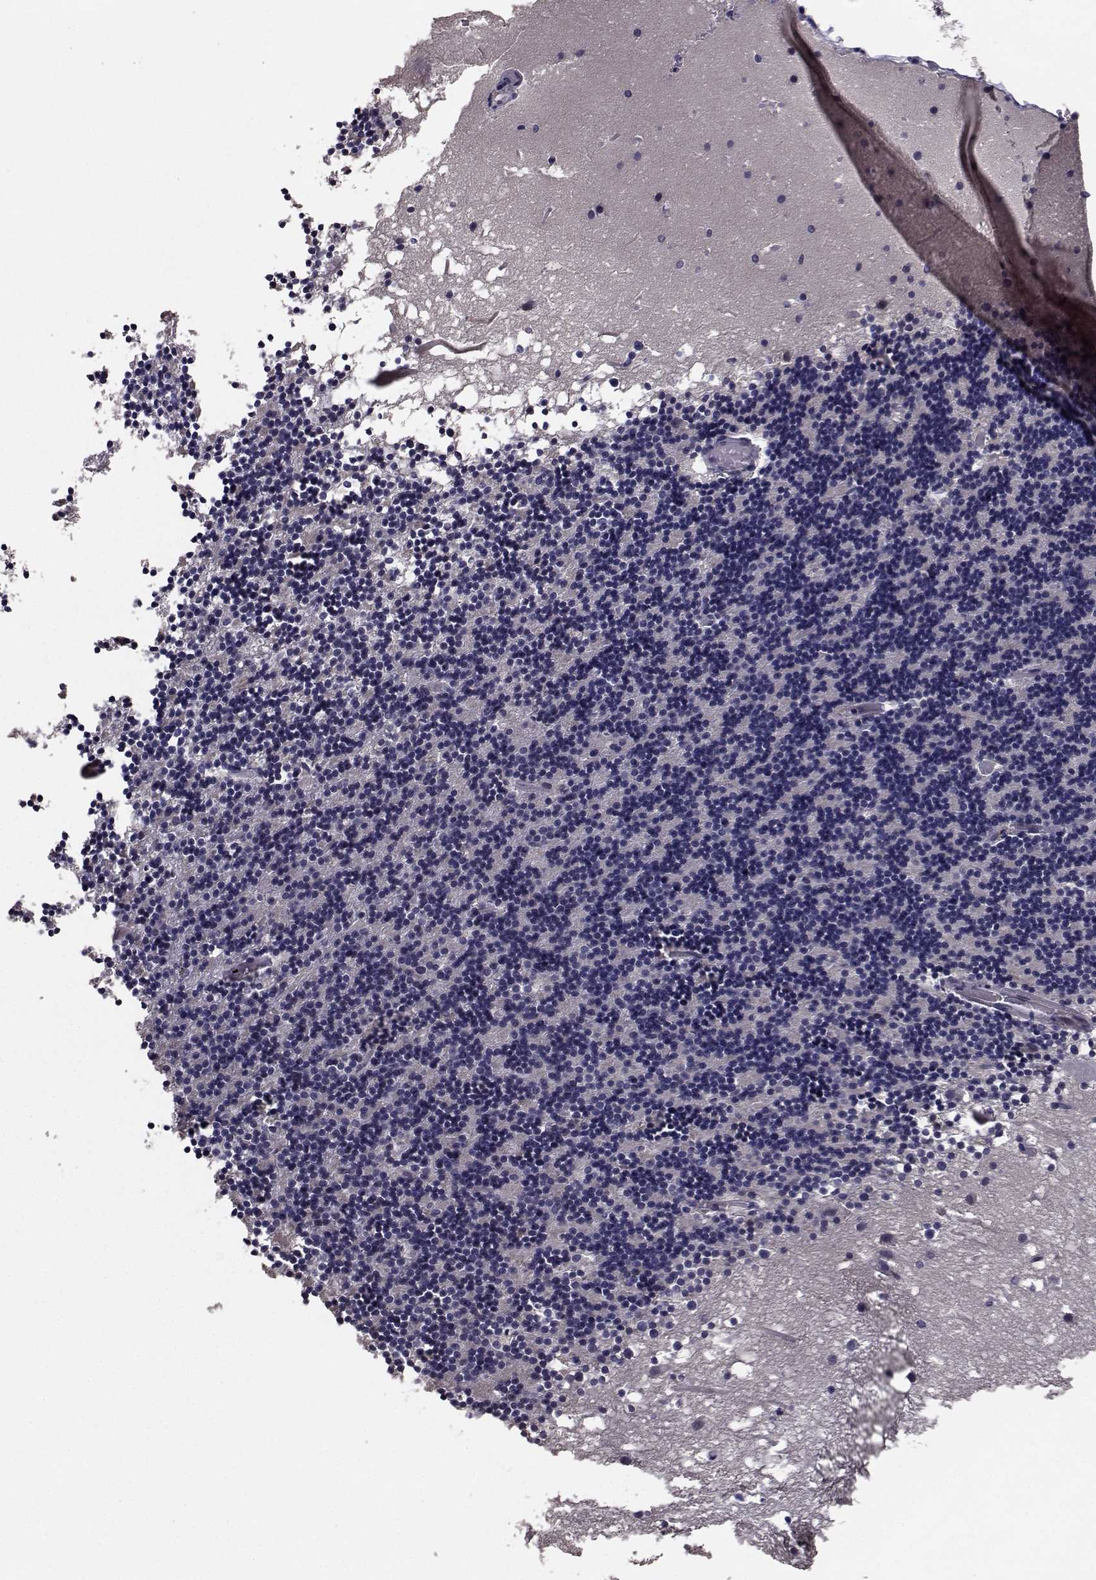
{"staining": {"intensity": "weak", "quantity": ">75%", "location": "cytoplasmic/membranous"}, "tissue": "cerebellum", "cell_type": "Cells in granular layer", "image_type": "normal", "snomed": [{"axis": "morphology", "description": "Normal tissue, NOS"}, {"axis": "topography", "description": "Cerebellum"}], "caption": "Weak cytoplasmic/membranous expression for a protein is appreciated in approximately >75% of cells in granular layer of unremarkable cerebellum using IHC.", "gene": "TRIP10", "patient": {"sex": "male", "age": 37}}